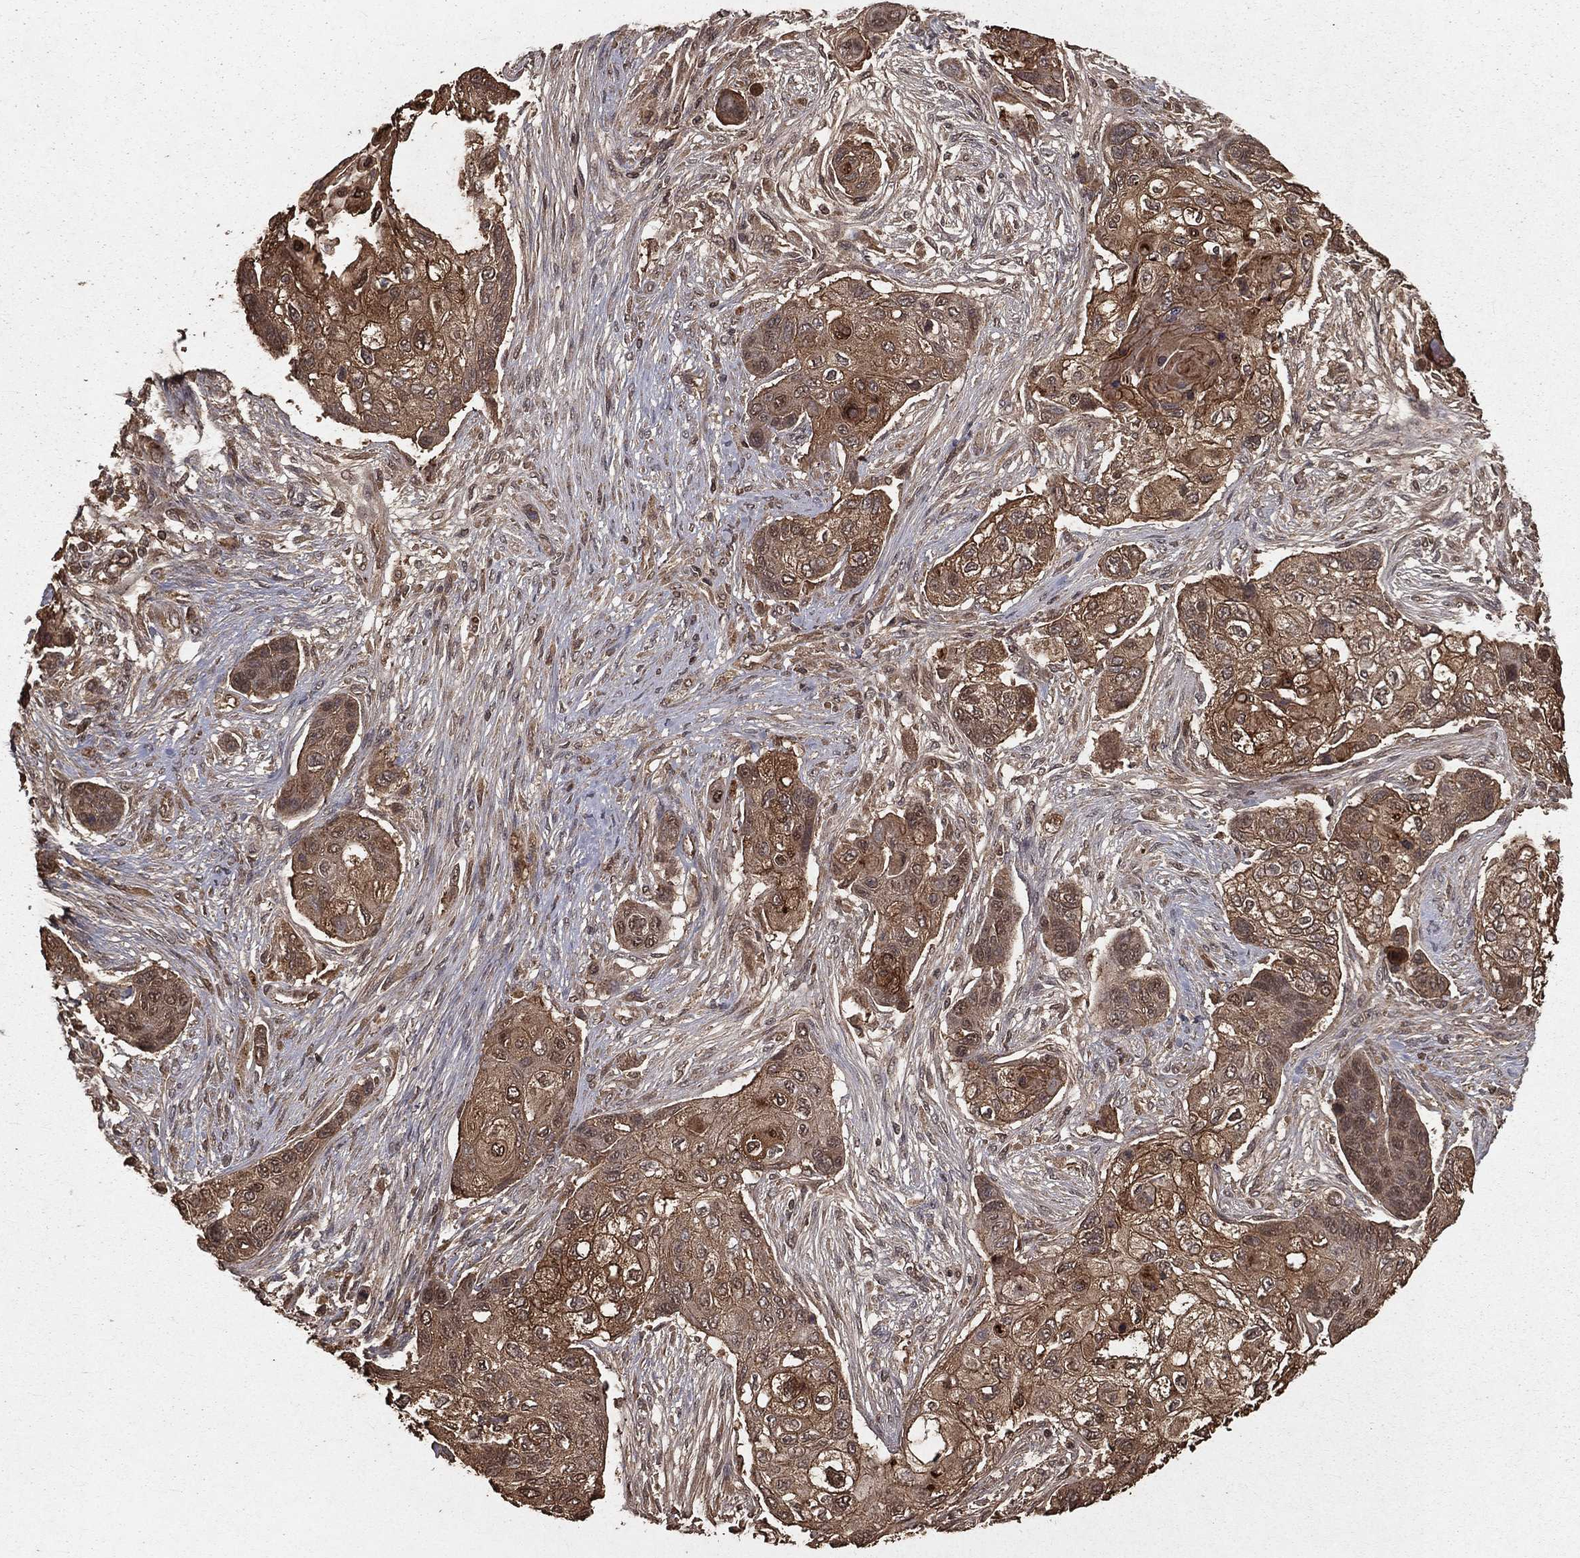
{"staining": {"intensity": "moderate", "quantity": ">75%", "location": "cytoplasmic/membranous"}, "tissue": "lung cancer", "cell_type": "Tumor cells", "image_type": "cancer", "snomed": [{"axis": "morphology", "description": "Squamous cell carcinoma, NOS"}, {"axis": "topography", "description": "Lung"}], "caption": "This is a photomicrograph of immunohistochemistry staining of lung squamous cell carcinoma, which shows moderate staining in the cytoplasmic/membranous of tumor cells.", "gene": "ZDHHC15", "patient": {"sex": "male", "age": 69}}